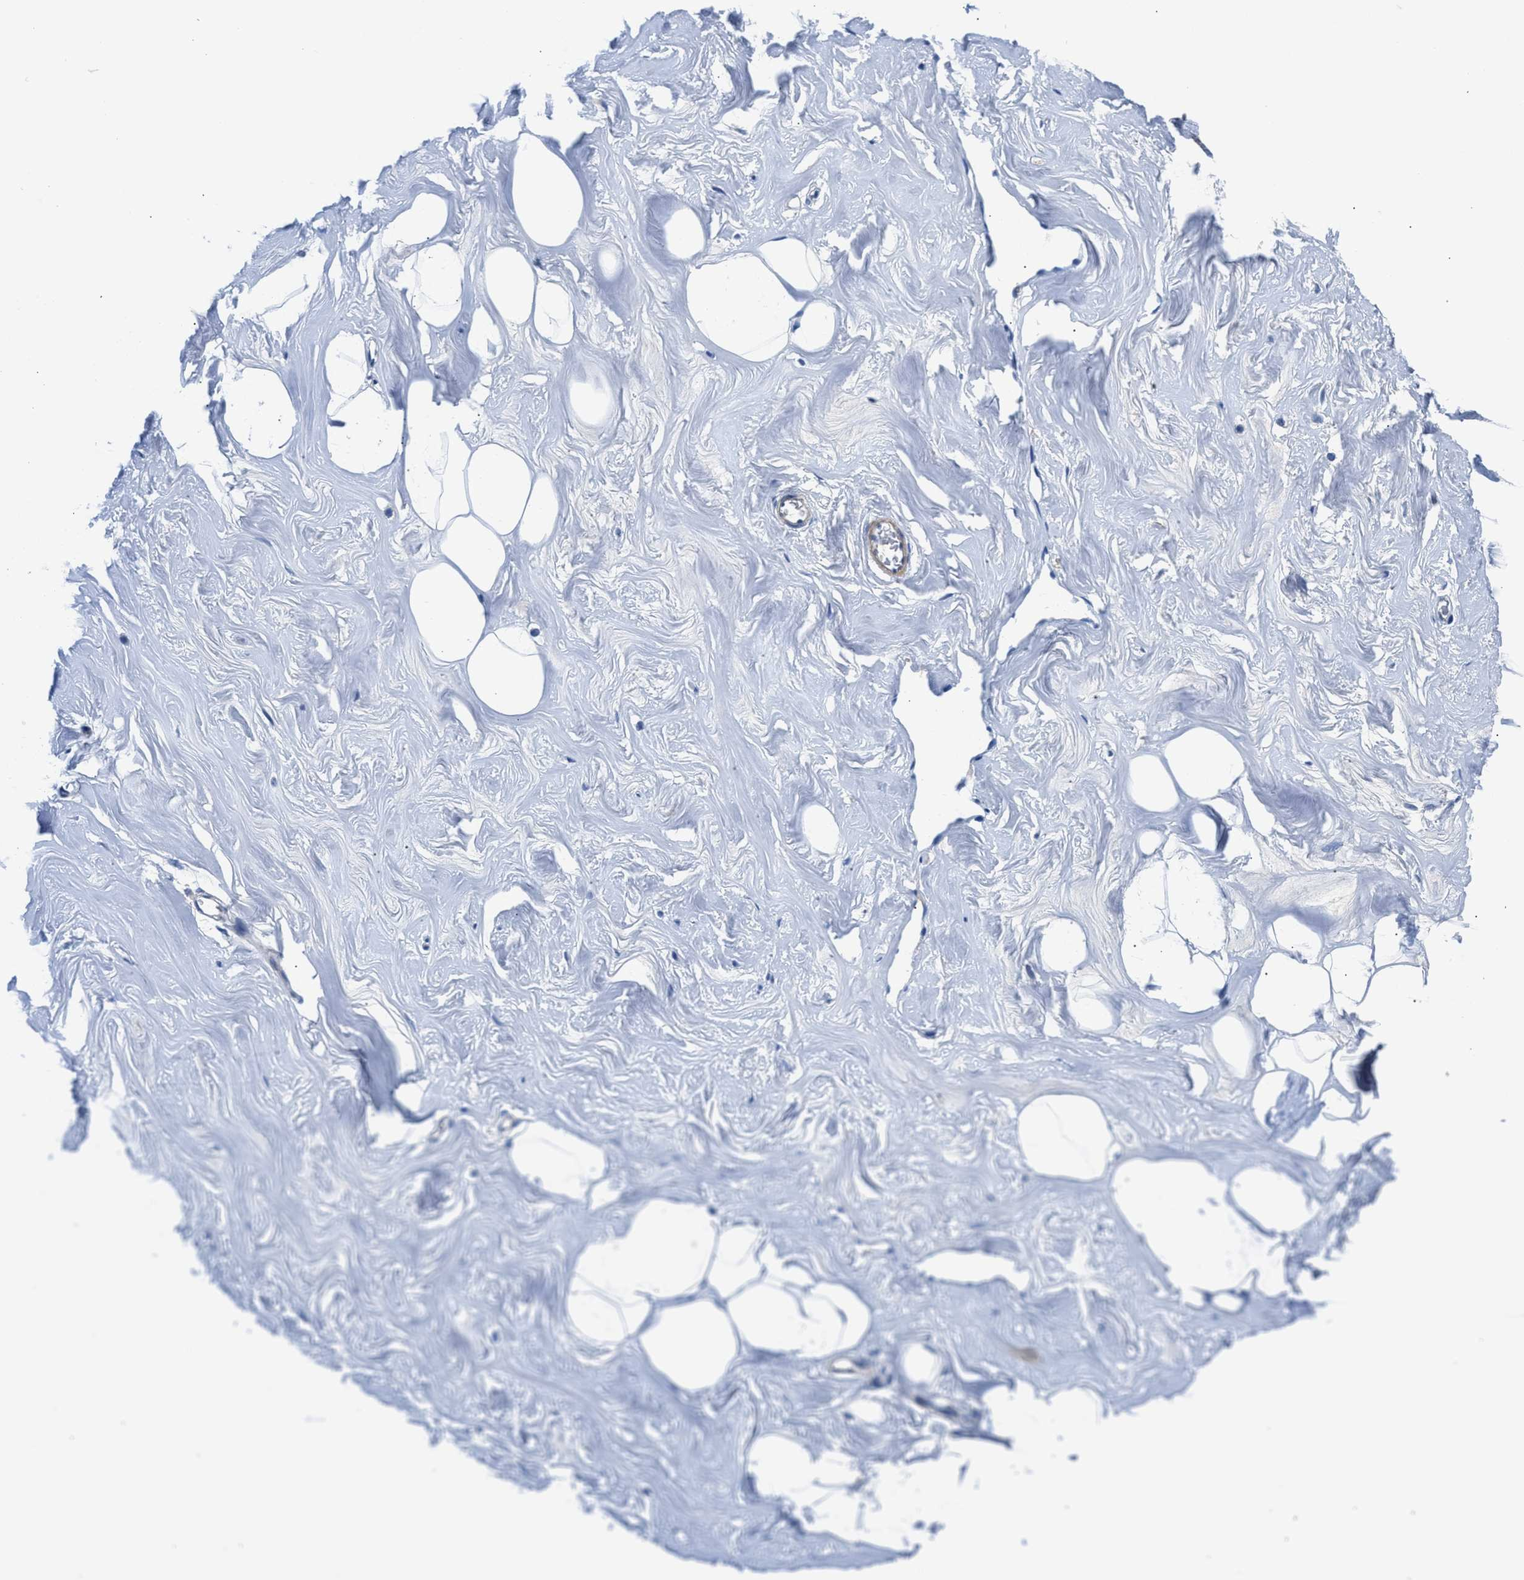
{"staining": {"intensity": "negative", "quantity": "none", "location": "none"}, "tissue": "adipose tissue", "cell_type": "Adipocytes", "image_type": "normal", "snomed": [{"axis": "morphology", "description": "Normal tissue, NOS"}, {"axis": "morphology", "description": "Fibrosis, NOS"}, {"axis": "topography", "description": "Breast"}, {"axis": "topography", "description": "Adipose tissue"}], "caption": "Immunohistochemistry of benign human adipose tissue exhibits no expression in adipocytes. (Stains: DAB (3,3'-diaminobenzidine) immunohistochemistry with hematoxylin counter stain, Microscopy: brightfield microscopy at high magnification).", "gene": "PARG", "patient": {"sex": "female", "age": 39}}